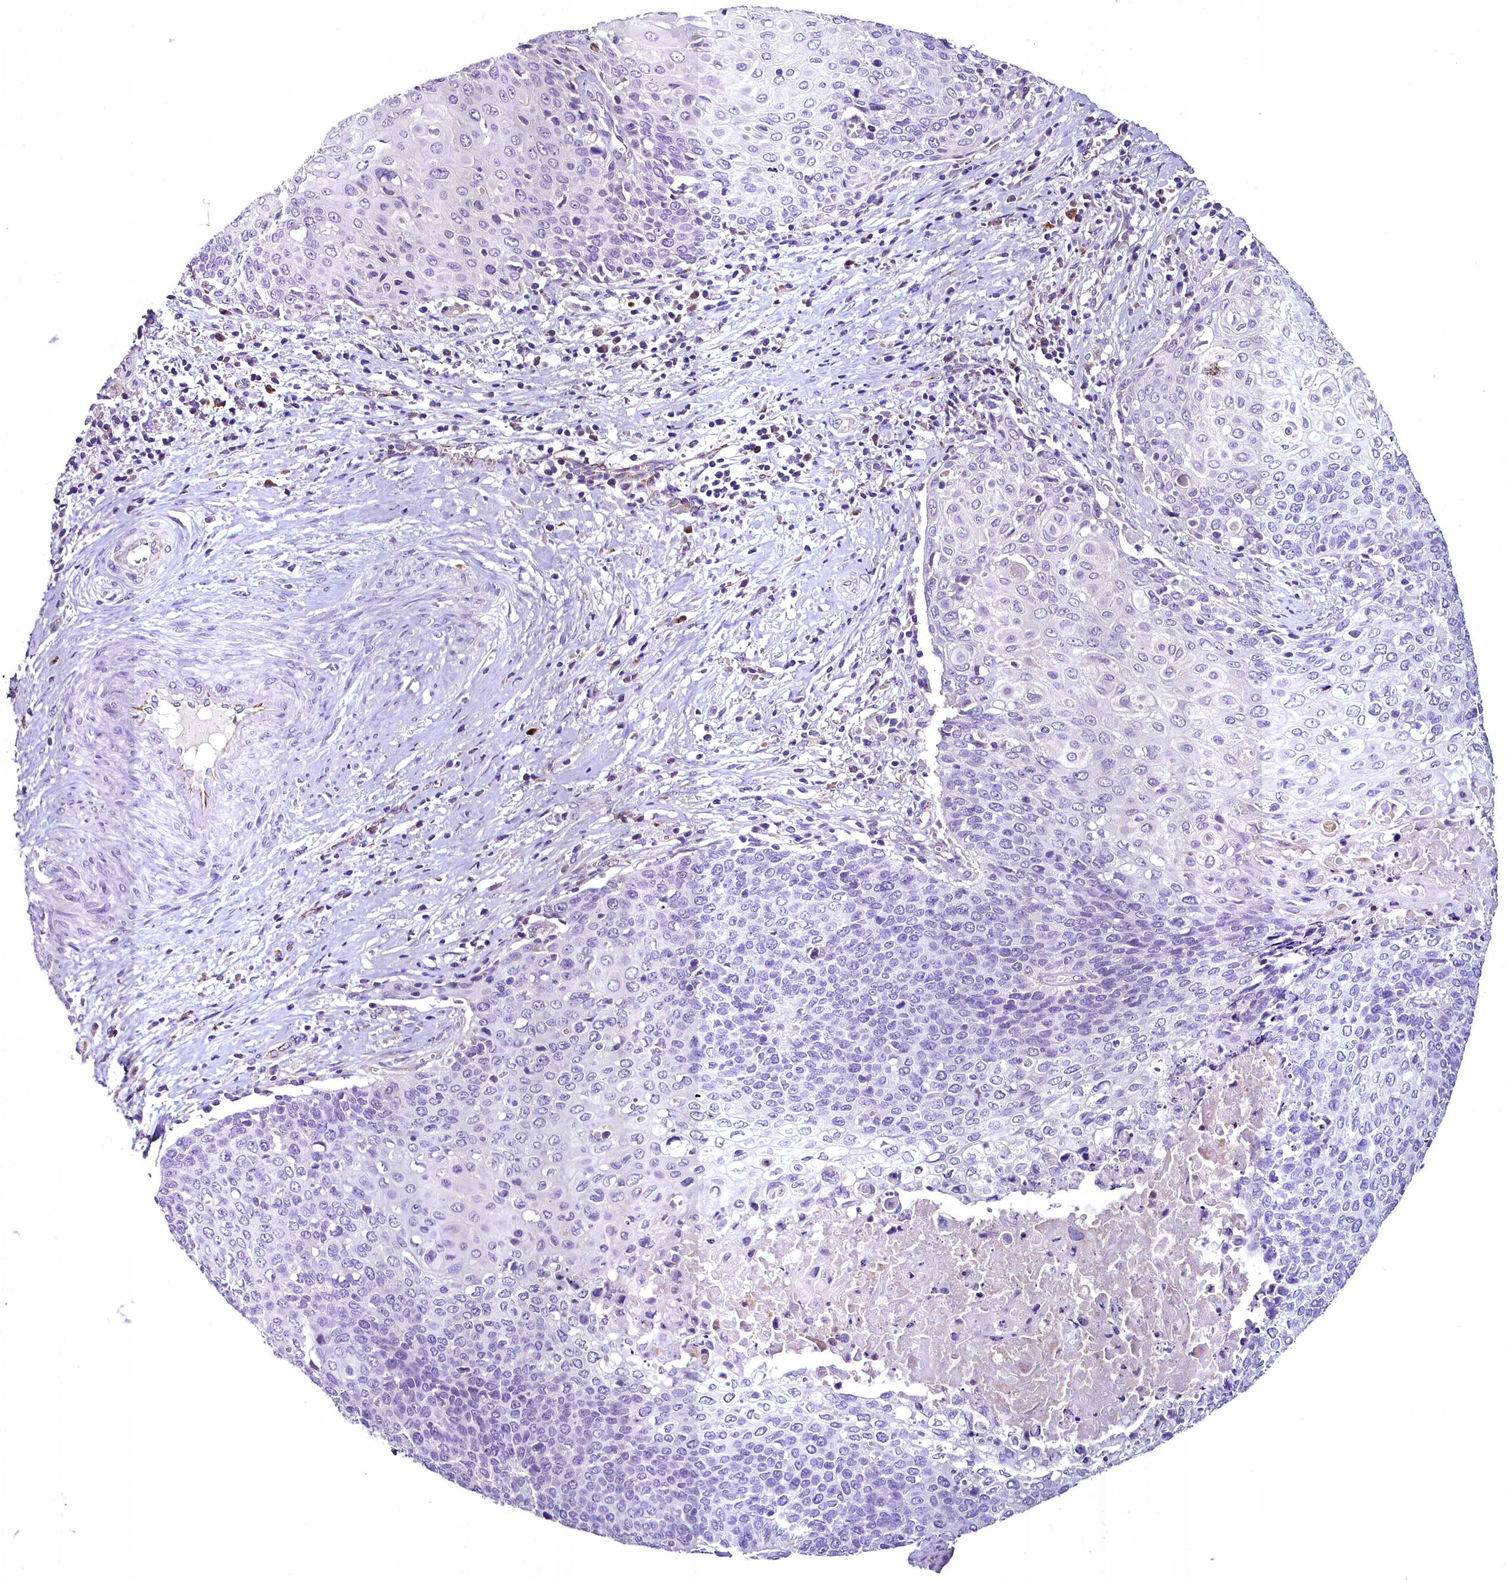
{"staining": {"intensity": "negative", "quantity": "none", "location": "none"}, "tissue": "cervical cancer", "cell_type": "Tumor cells", "image_type": "cancer", "snomed": [{"axis": "morphology", "description": "Squamous cell carcinoma, NOS"}, {"axis": "topography", "description": "Cervix"}], "caption": "IHC image of squamous cell carcinoma (cervical) stained for a protein (brown), which shows no positivity in tumor cells.", "gene": "MS4A18", "patient": {"sex": "female", "age": 39}}